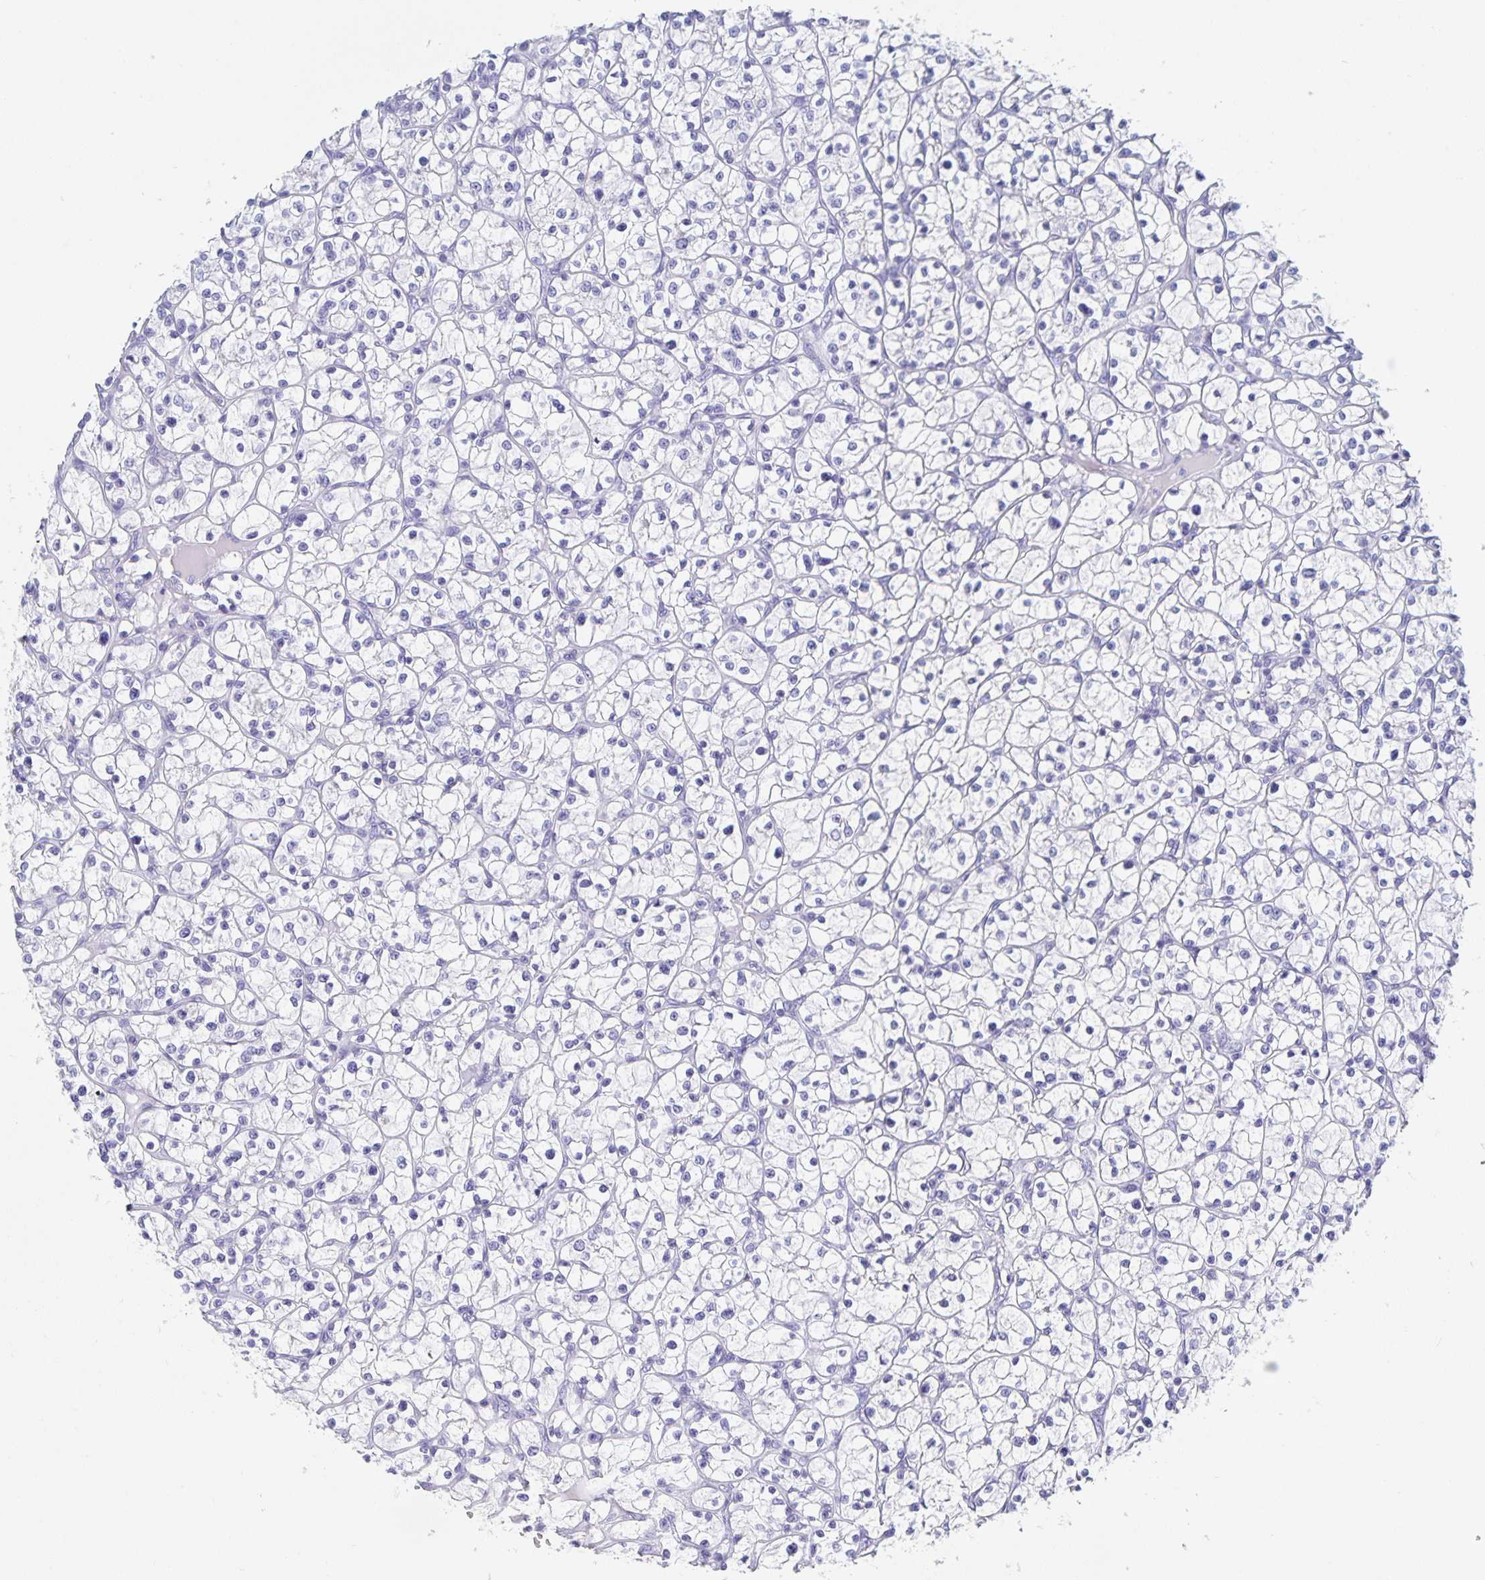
{"staining": {"intensity": "negative", "quantity": "none", "location": "none"}, "tissue": "renal cancer", "cell_type": "Tumor cells", "image_type": "cancer", "snomed": [{"axis": "morphology", "description": "Adenocarcinoma, NOS"}, {"axis": "topography", "description": "Kidney"}], "caption": "Tumor cells are negative for protein expression in human adenocarcinoma (renal).", "gene": "DMBT1", "patient": {"sex": "female", "age": 64}}